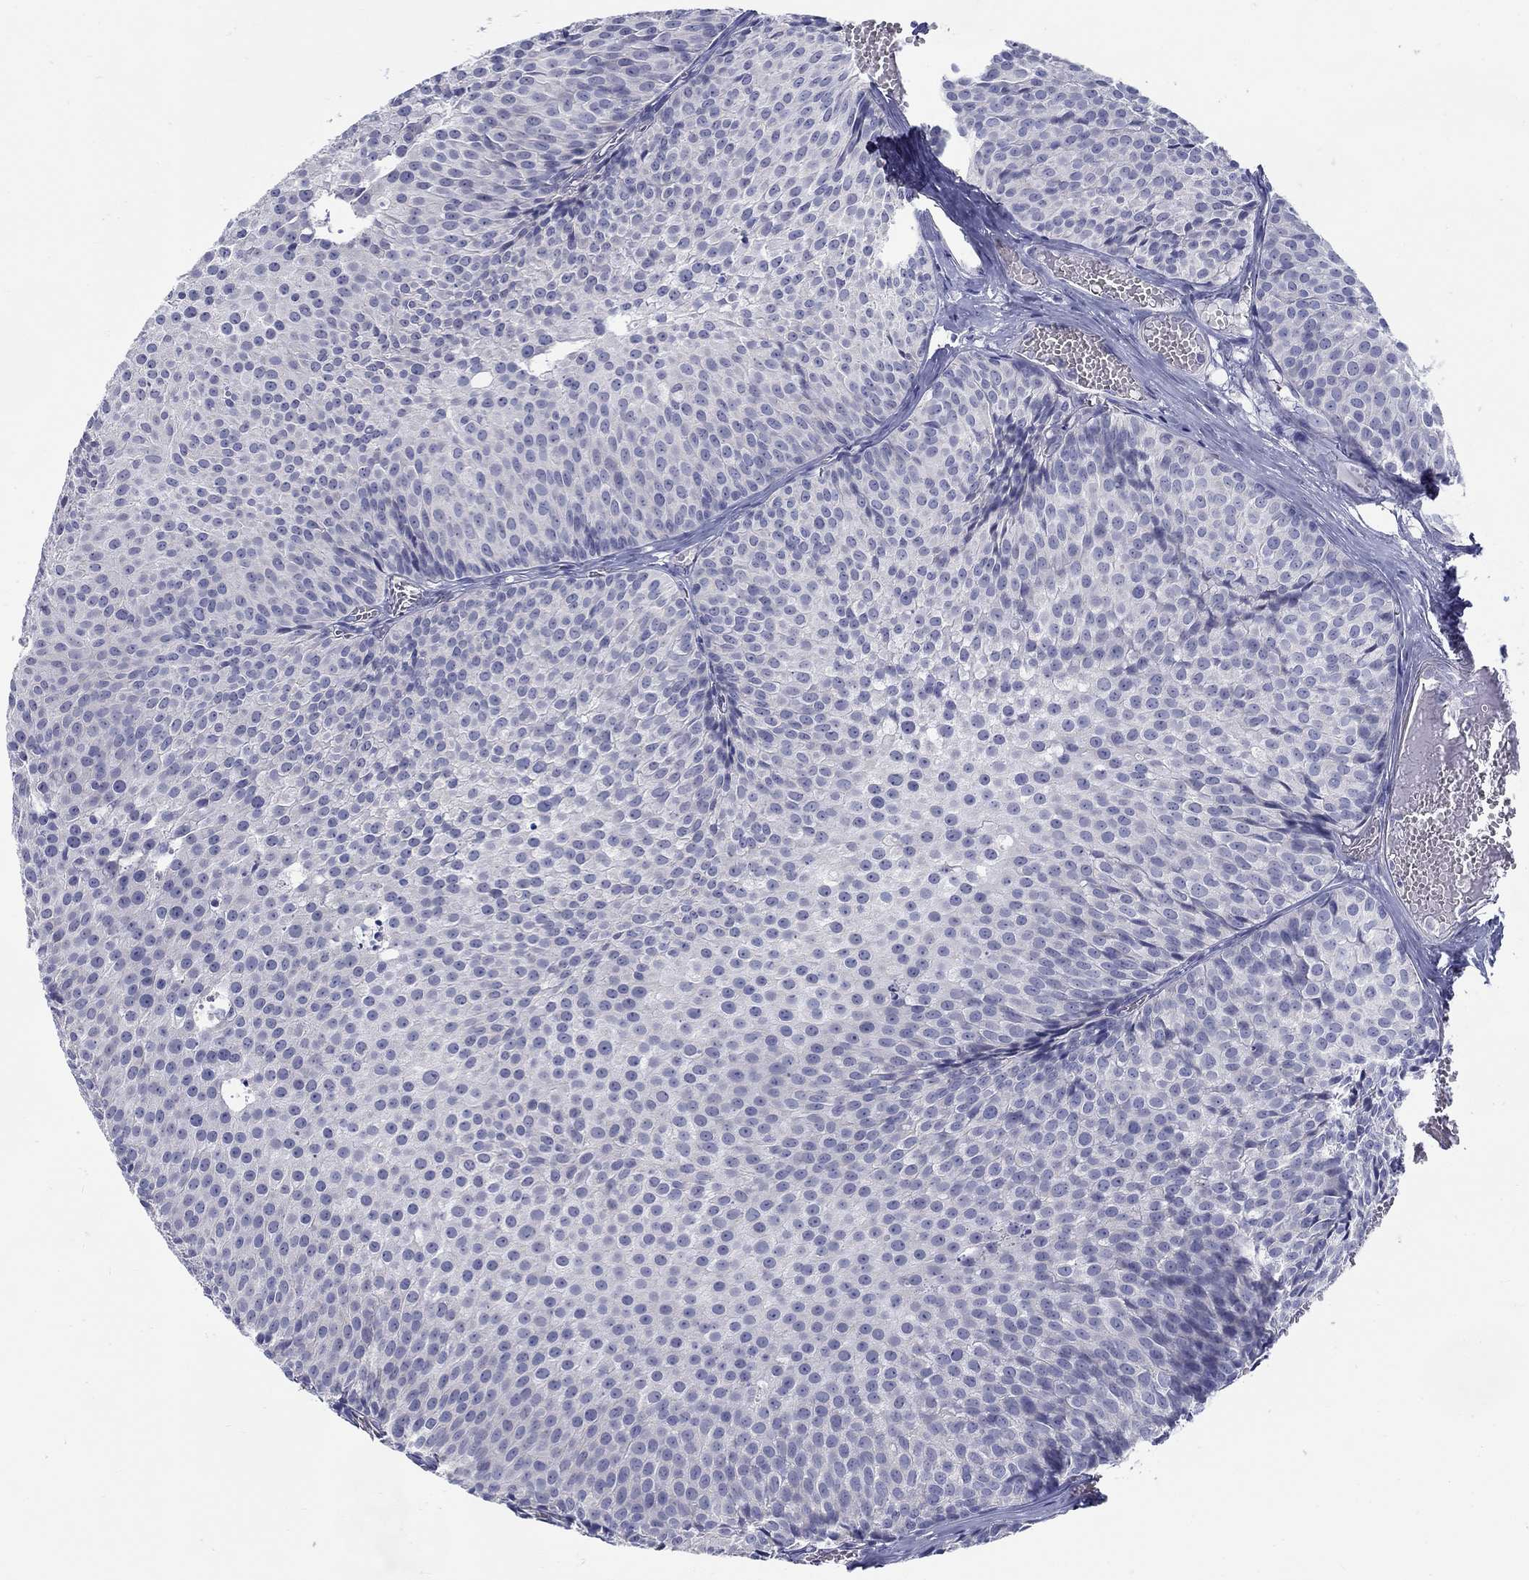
{"staining": {"intensity": "negative", "quantity": "none", "location": "none"}, "tissue": "urothelial cancer", "cell_type": "Tumor cells", "image_type": "cancer", "snomed": [{"axis": "morphology", "description": "Urothelial carcinoma, Low grade"}, {"axis": "topography", "description": "Urinary bladder"}], "caption": "DAB immunohistochemical staining of human urothelial carcinoma (low-grade) demonstrates no significant expression in tumor cells.", "gene": "ABCA4", "patient": {"sex": "male", "age": 63}}